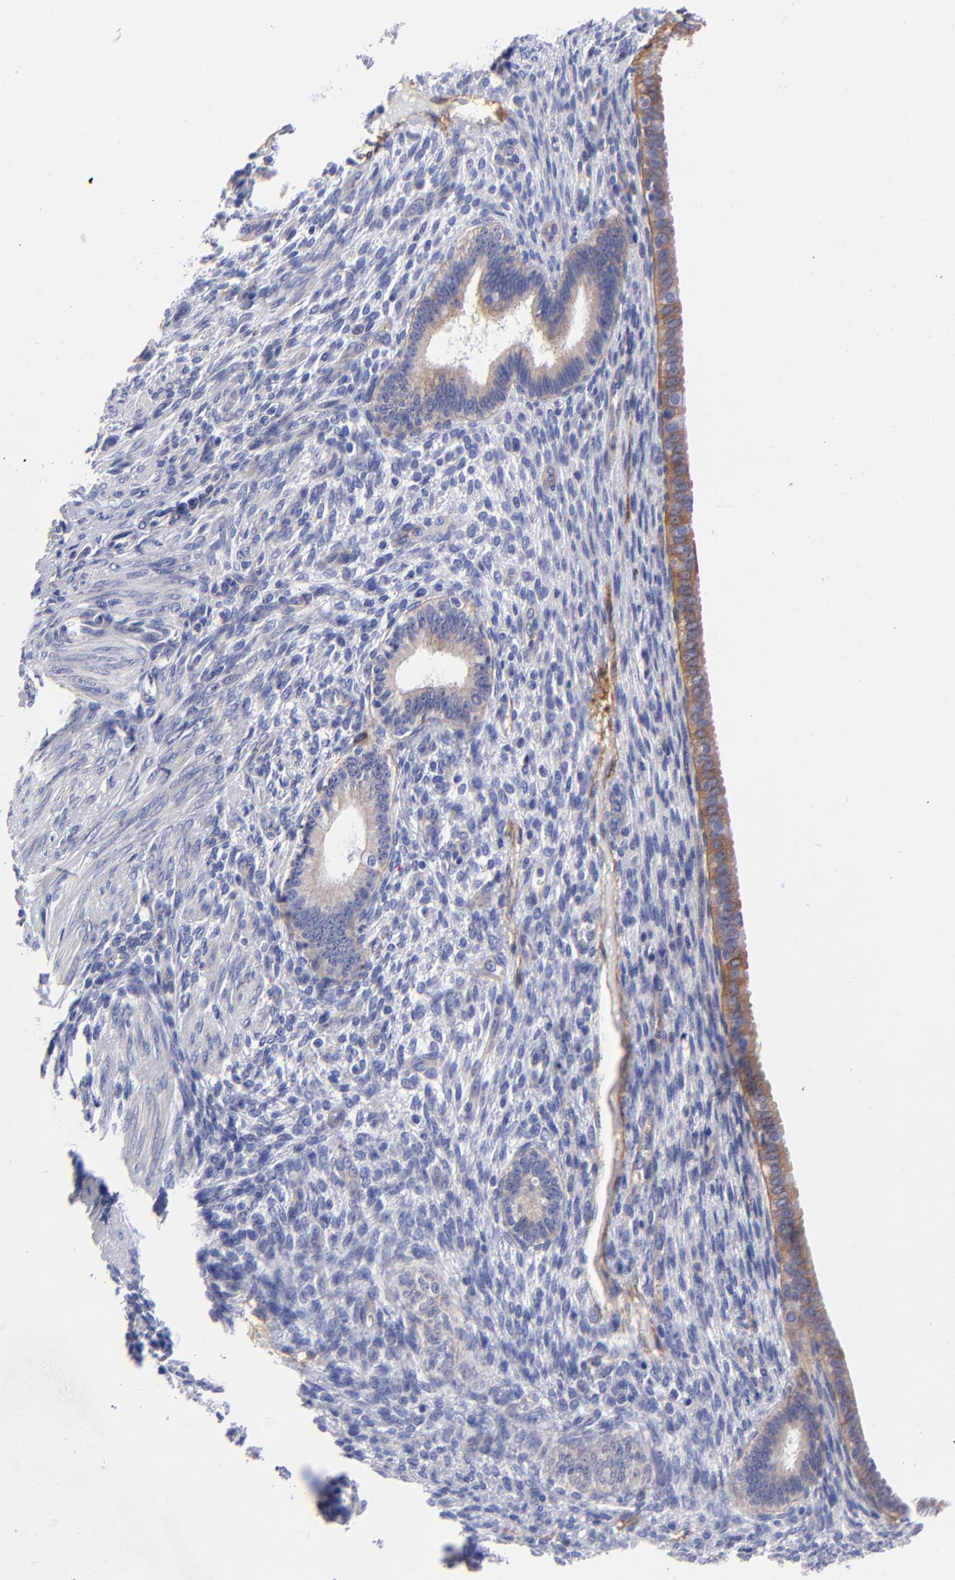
{"staining": {"intensity": "negative", "quantity": "none", "location": "none"}, "tissue": "endometrium", "cell_type": "Cells in endometrial stroma", "image_type": "normal", "snomed": [{"axis": "morphology", "description": "Normal tissue, NOS"}, {"axis": "topography", "description": "Endometrium"}], "caption": "This photomicrograph is of normal endometrium stained with IHC to label a protein in brown with the nuclei are counter-stained blue. There is no staining in cells in endometrial stroma.", "gene": "PPFIBP1", "patient": {"sex": "female", "age": 72}}